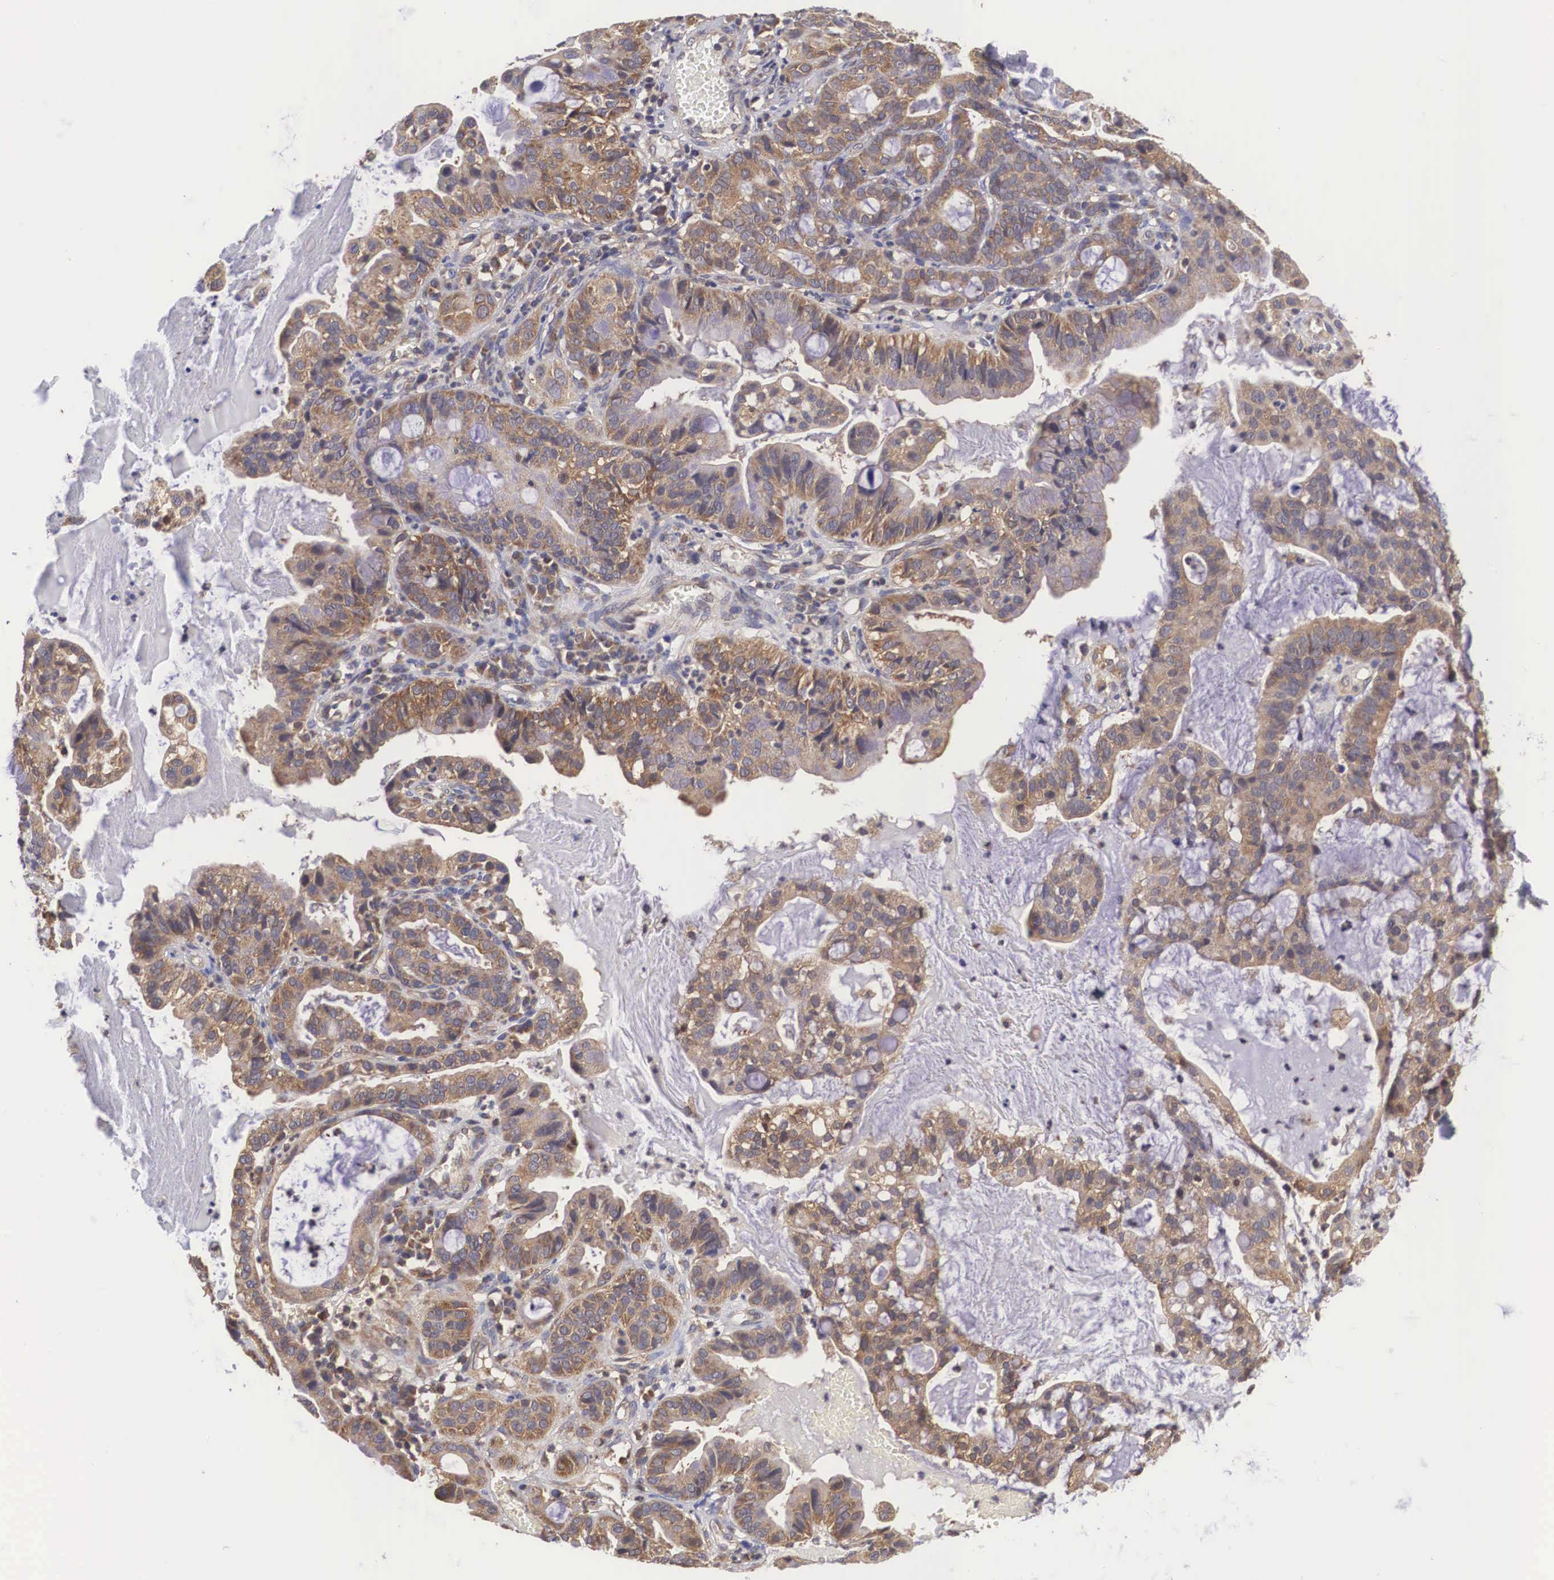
{"staining": {"intensity": "moderate", "quantity": ">75%", "location": "cytoplasmic/membranous"}, "tissue": "cervical cancer", "cell_type": "Tumor cells", "image_type": "cancer", "snomed": [{"axis": "morphology", "description": "Adenocarcinoma, NOS"}, {"axis": "topography", "description": "Cervix"}], "caption": "An image of human cervical cancer (adenocarcinoma) stained for a protein demonstrates moderate cytoplasmic/membranous brown staining in tumor cells.", "gene": "DHRS1", "patient": {"sex": "female", "age": 41}}